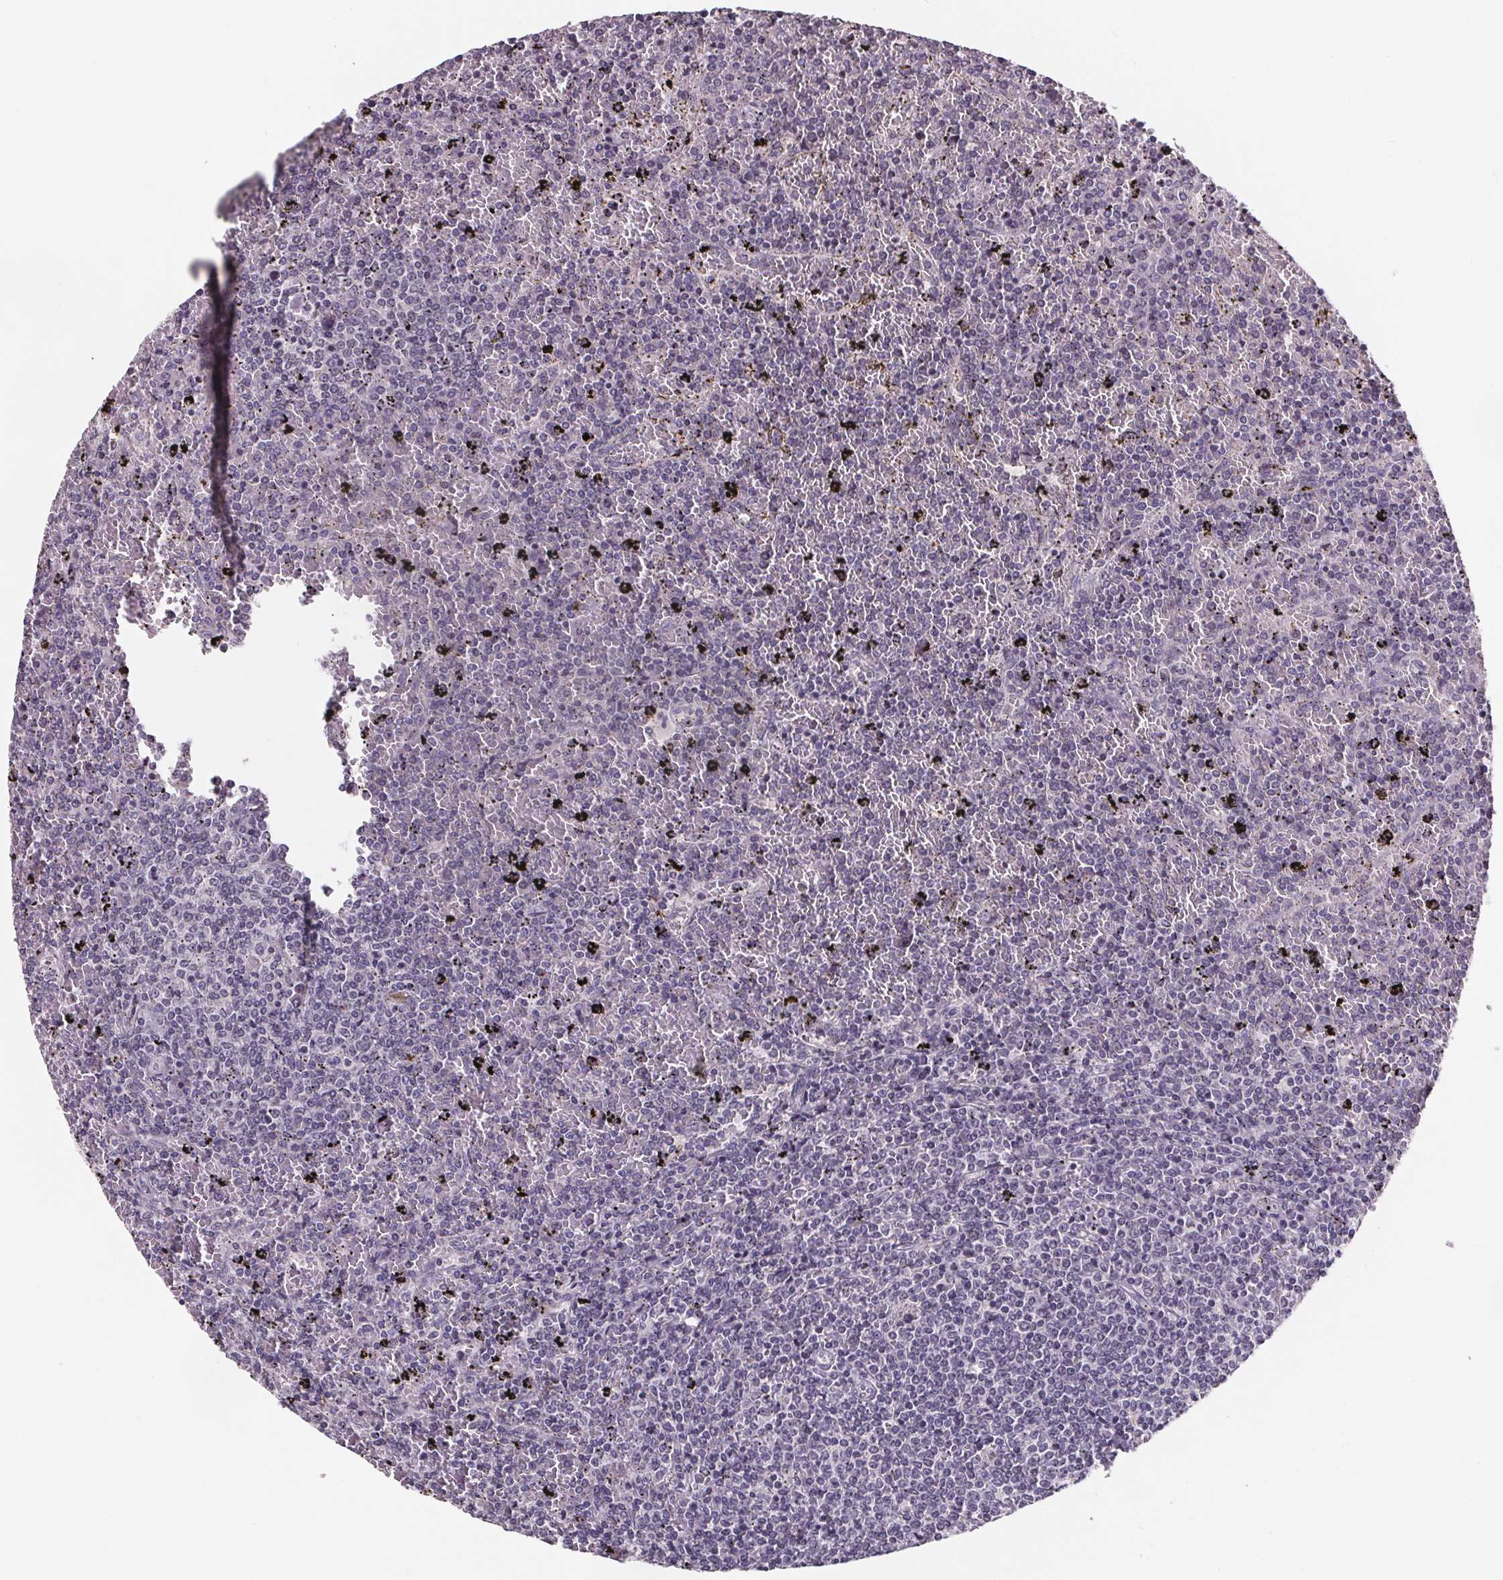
{"staining": {"intensity": "negative", "quantity": "none", "location": "none"}, "tissue": "lymphoma", "cell_type": "Tumor cells", "image_type": "cancer", "snomed": [{"axis": "morphology", "description": "Malignant lymphoma, non-Hodgkin's type, Low grade"}, {"axis": "topography", "description": "Spleen"}], "caption": "Immunohistochemical staining of lymphoma reveals no significant staining in tumor cells. (Brightfield microscopy of DAB immunohistochemistry at high magnification).", "gene": "NKX6-1", "patient": {"sex": "female", "age": 77}}